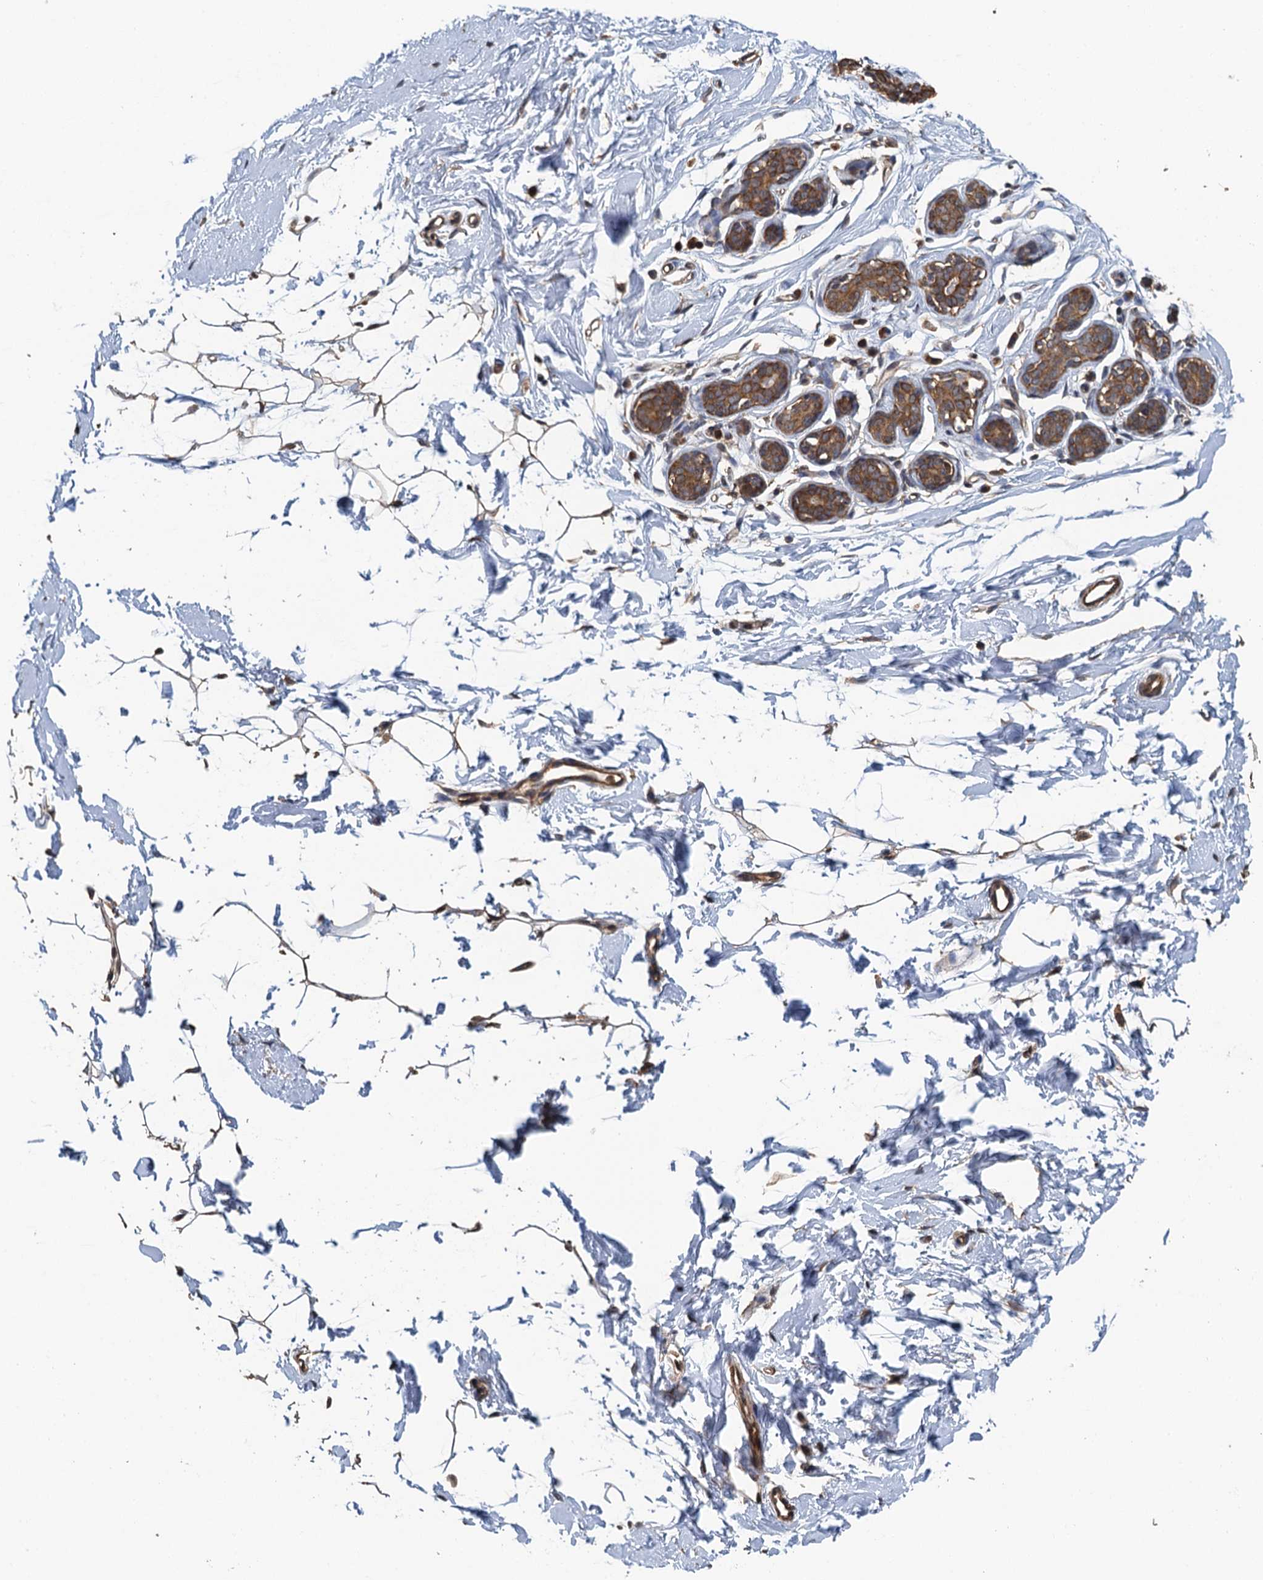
{"staining": {"intensity": "weak", "quantity": ">75%", "location": "cytoplasmic/membranous"}, "tissue": "adipose tissue", "cell_type": "Adipocytes", "image_type": "normal", "snomed": [{"axis": "morphology", "description": "Normal tissue, NOS"}, {"axis": "topography", "description": "Breast"}], "caption": "The micrograph shows immunohistochemical staining of normal adipose tissue. There is weak cytoplasmic/membranous positivity is seen in about >75% of adipocytes.", "gene": "MEAK7", "patient": {"sex": "female", "age": 23}}